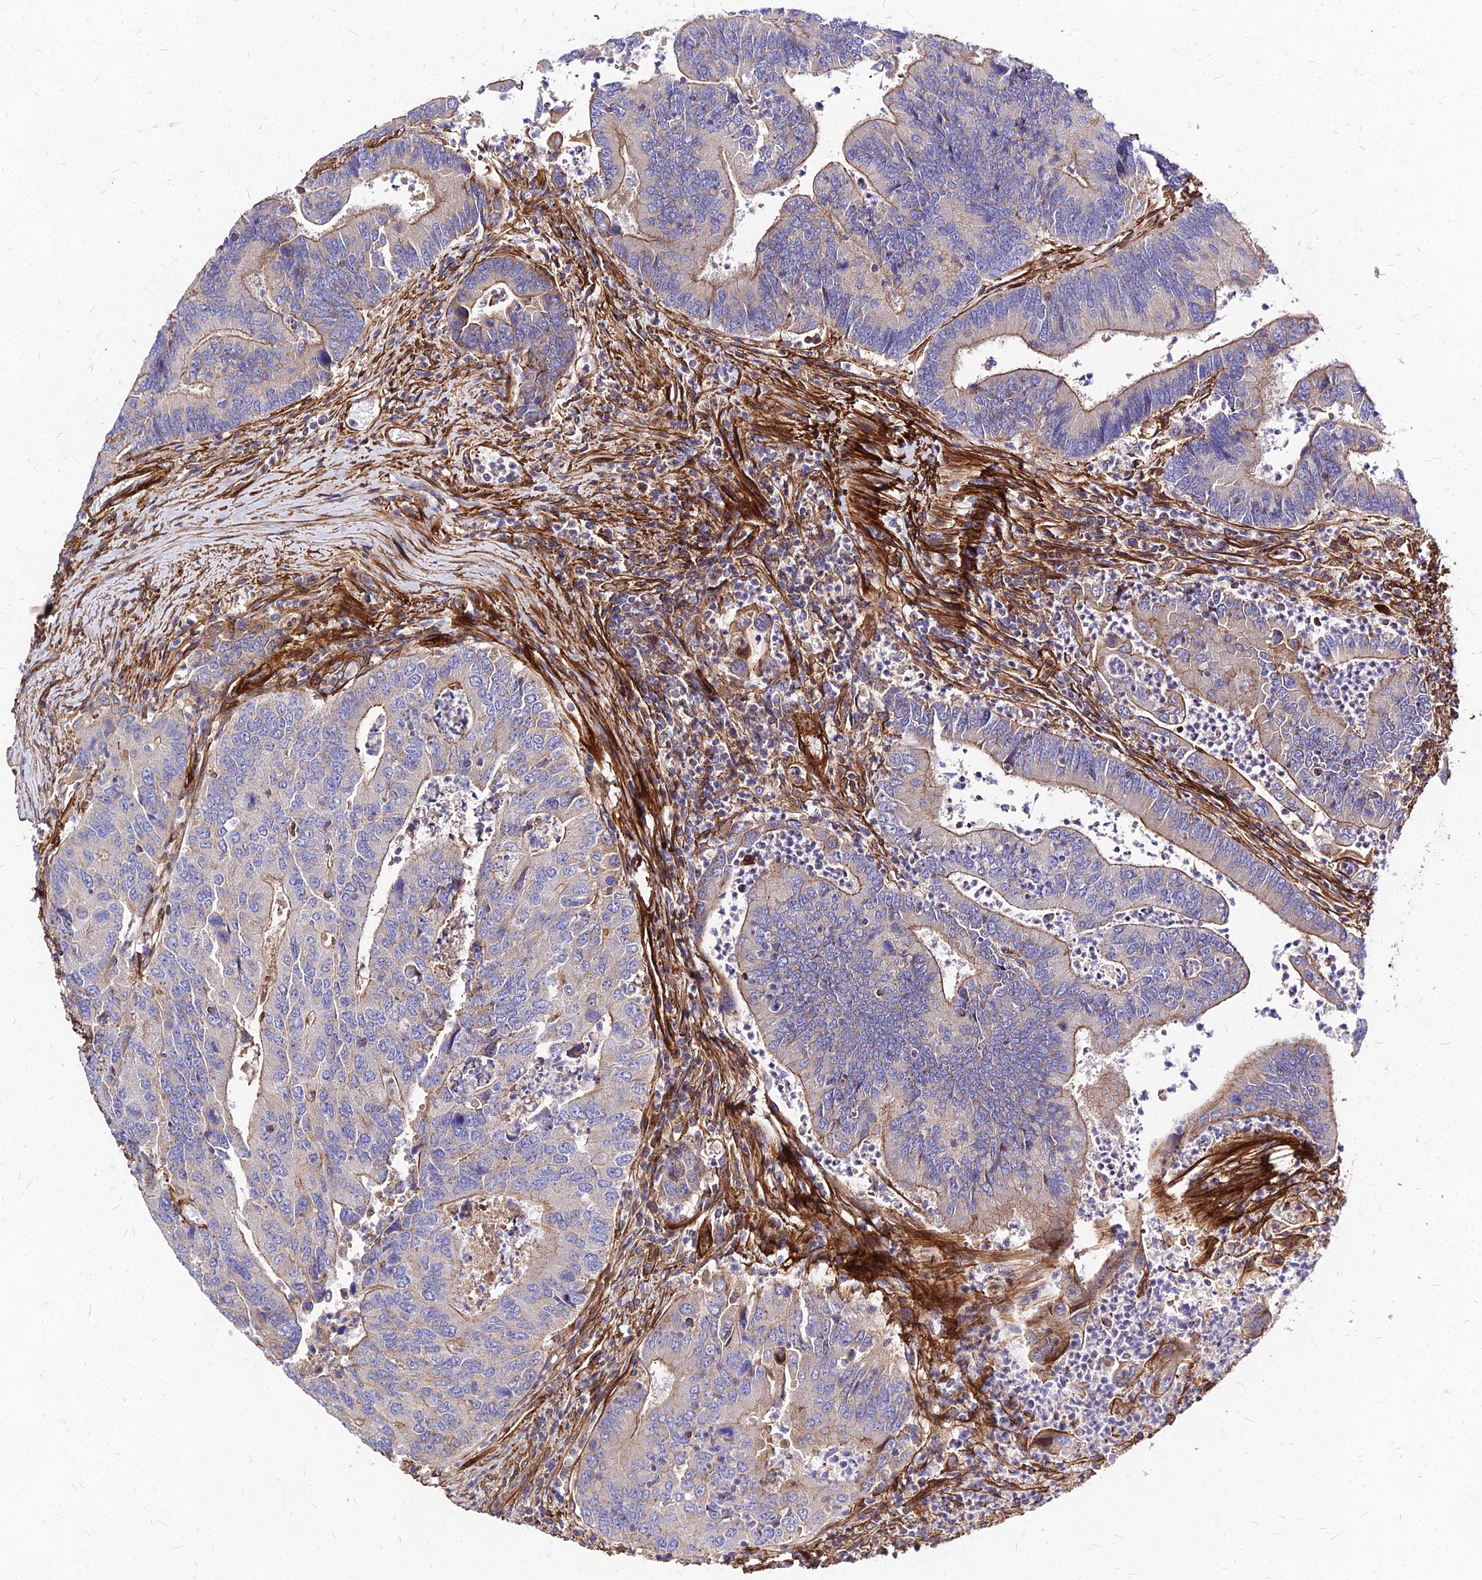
{"staining": {"intensity": "moderate", "quantity": "25%-75%", "location": "cytoplasmic/membranous"}, "tissue": "colorectal cancer", "cell_type": "Tumor cells", "image_type": "cancer", "snomed": [{"axis": "morphology", "description": "Adenocarcinoma, NOS"}, {"axis": "topography", "description": "Colon"}], "caption": "A micrograph of colorectal cancer stained for a protein displays moderate cytoplasmic/membranous brown staining in tumor cells. (DAB IHC, brown staining for protein, blue staining for nuclei).", "gene": "EFCC1", "patient": {"sex": "female", "age": 67}}